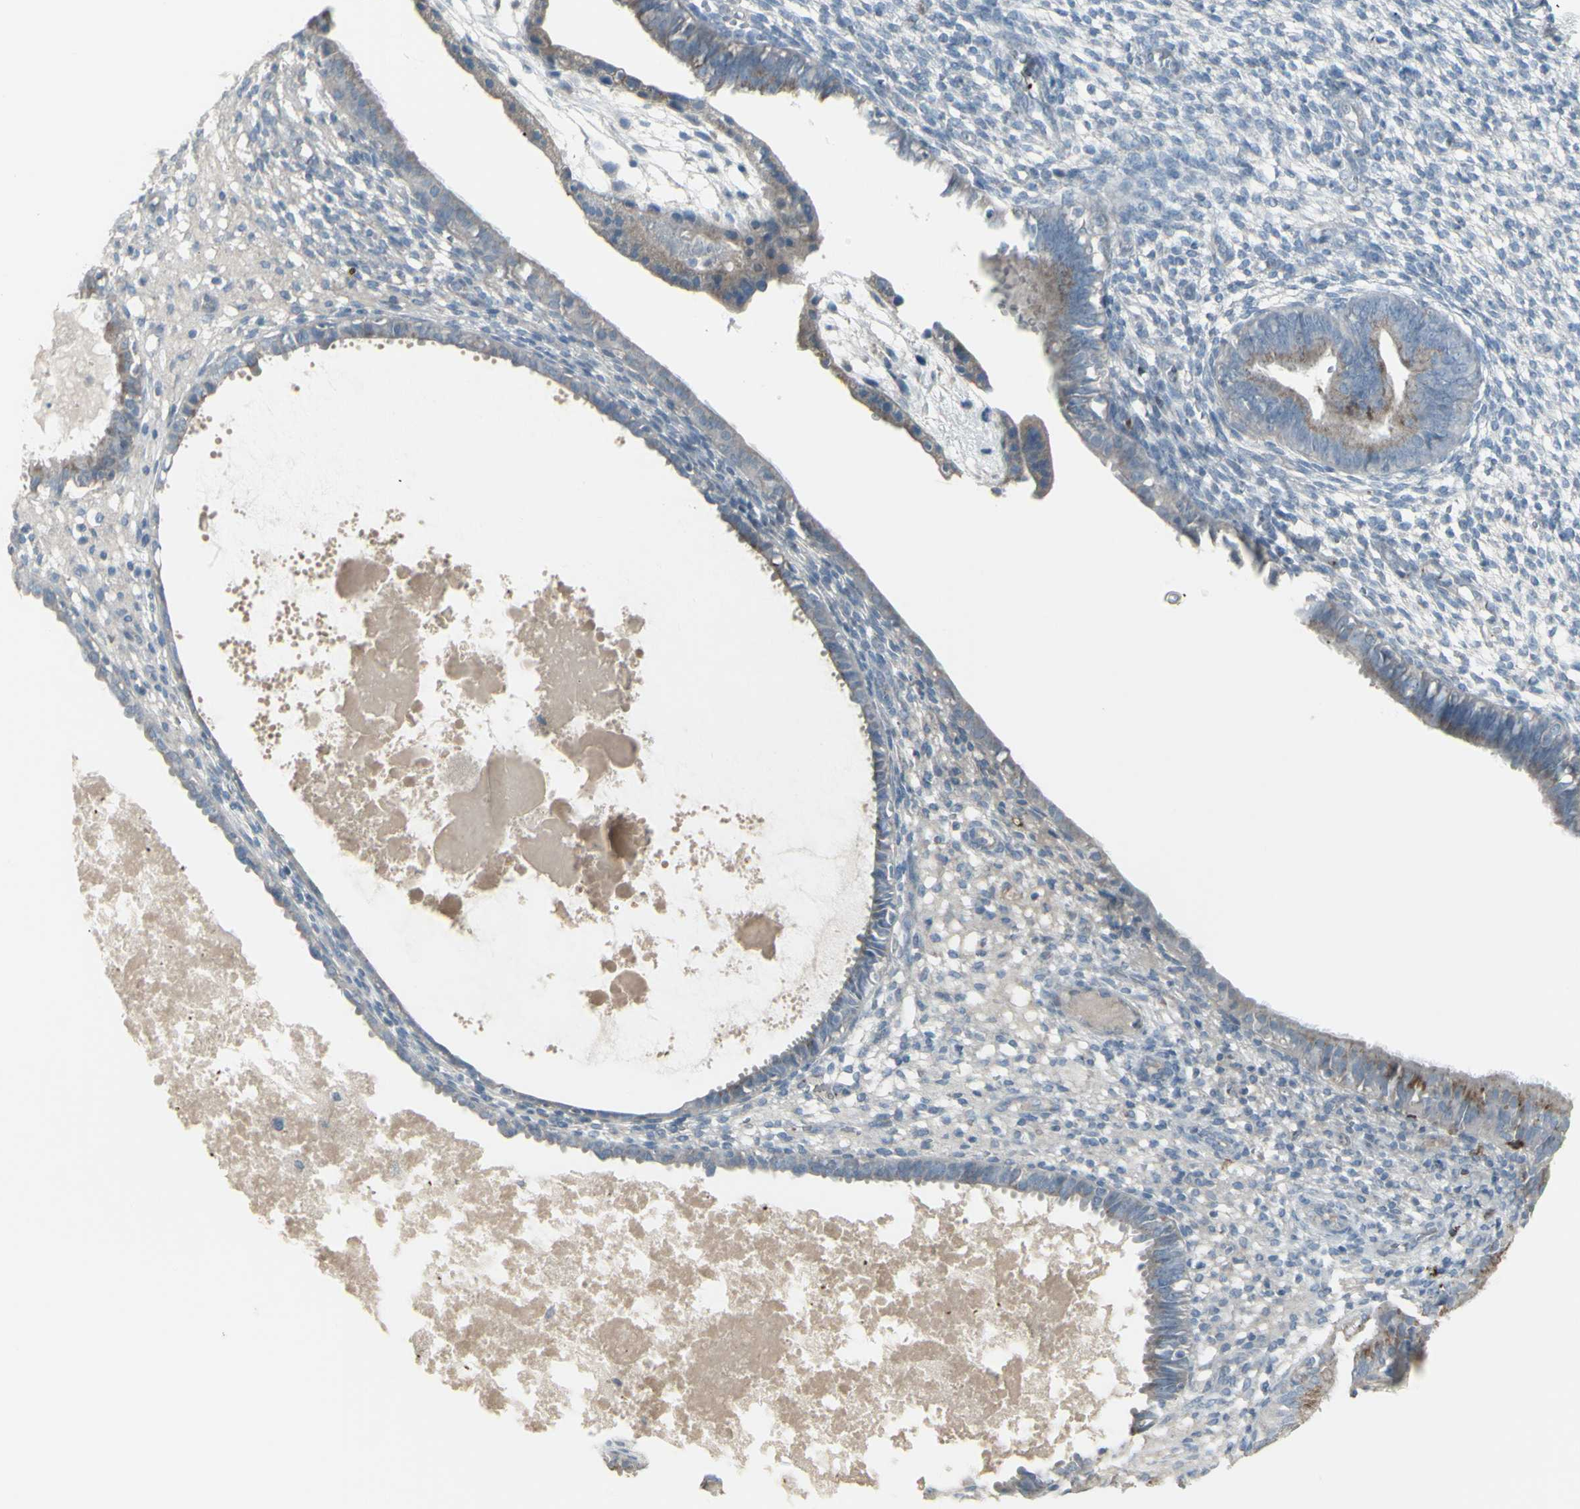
{"staining": {"intensity": "negative", "quantity": "none", "location": "none"}, "tissue": "endometrium", "cell_type": "Cells in endometrial stroma", "image_type": "normal", "snomed": [{"axis": "morphology", "description": "Normal tissue, NOS"}, {"axis": "topography", "description": "Endometrium"}], "caption": "The immunohistochemistry photomicrograph has no significant expression in cells in endometrial stroma of endometrium.", "gene": "CD79B", "patient": {"sex": "female", "age": 61}}